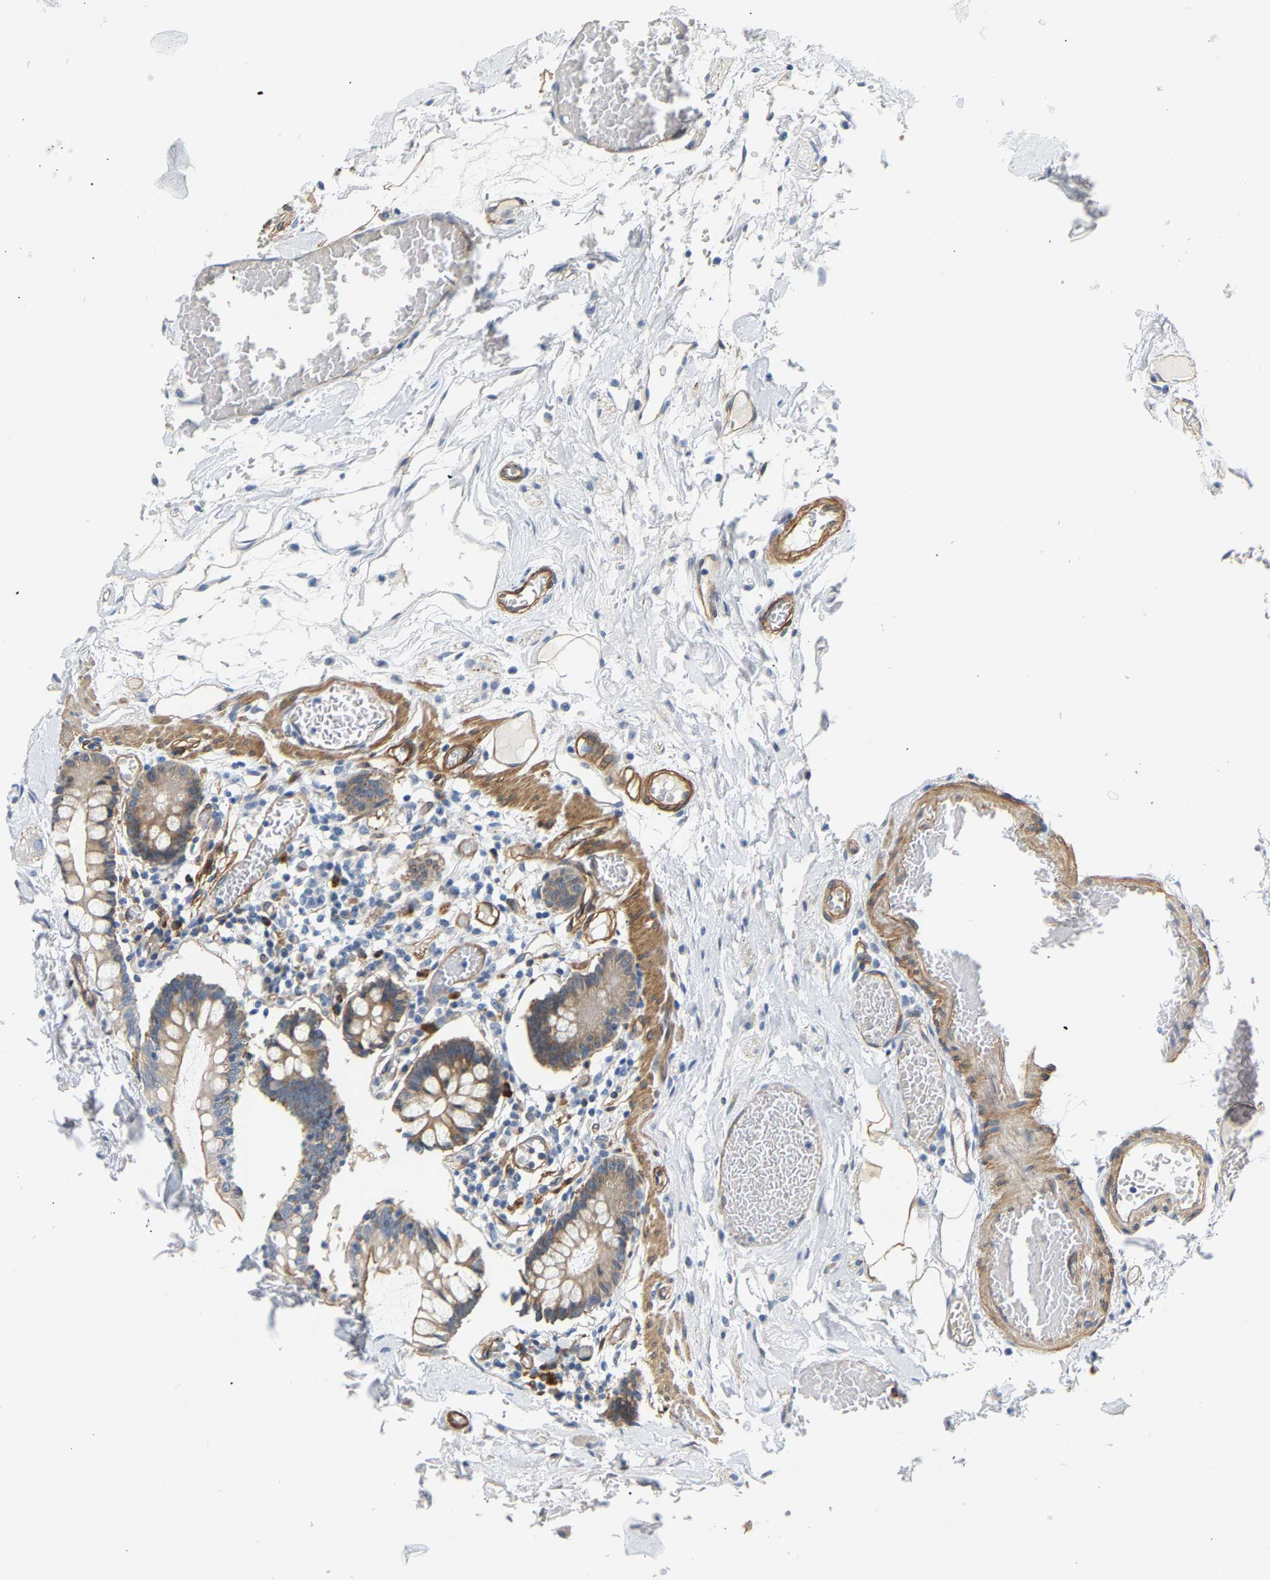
{"staining": {"intensity": "weak", "quantity": "25%-75%", "location": "cytoplasmic/membranous"}, "tissue": "small intestine", "cell_type": "Glandular cells", "image_type": "normal", "snomed": [{"axis": "morphology", "description": "Normal tissue, NOS"}, {"axis": "topography", "description": "Small intestine"}], "caption": "Protein expression analysis of normal small intestine displays weak cytoplasmic/membranous expression in approximately 25%-75% of glandular cells.", "gene": "PAWR", "patient": {"sex": "female", "age": 61}}